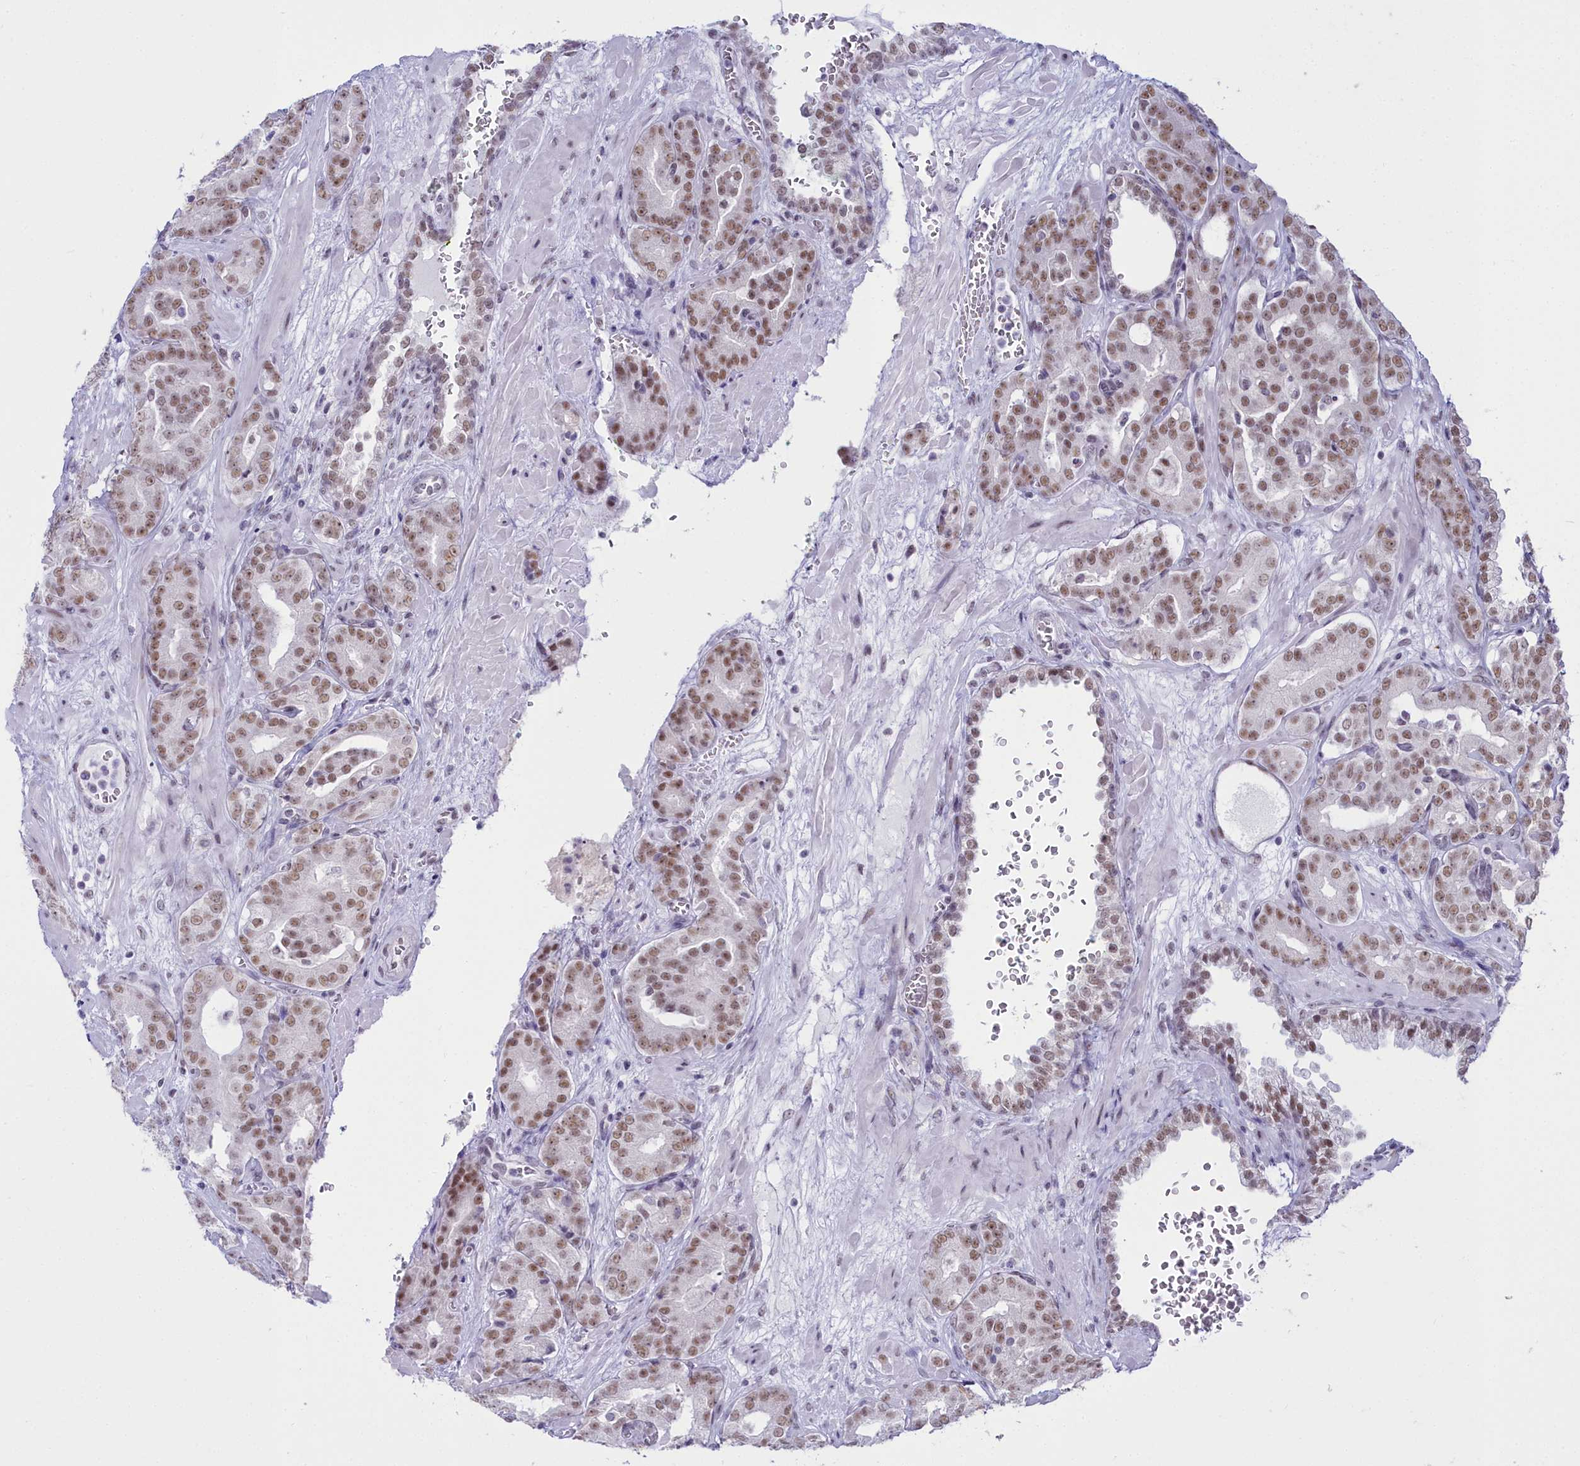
{"staining": {"intensity": "moderate", "quantity": ">75%", "location": "nuclear"}, "tissue": "prostate cancer", "cell_type": "Tumor cells", "image_type": "cancer", "snomed": [{"axis": "morphology", "description": "Adenocarcinoma, High grade"}, {"axis": "topography", "description": "Prostate"}], "caption": "Tumor cells show medium levels of moderate nuclear staining in approximately >75% of cells in human prostate cancer.", "gene": "RBM12", "patient": {"sex": "male", "age": 66}}